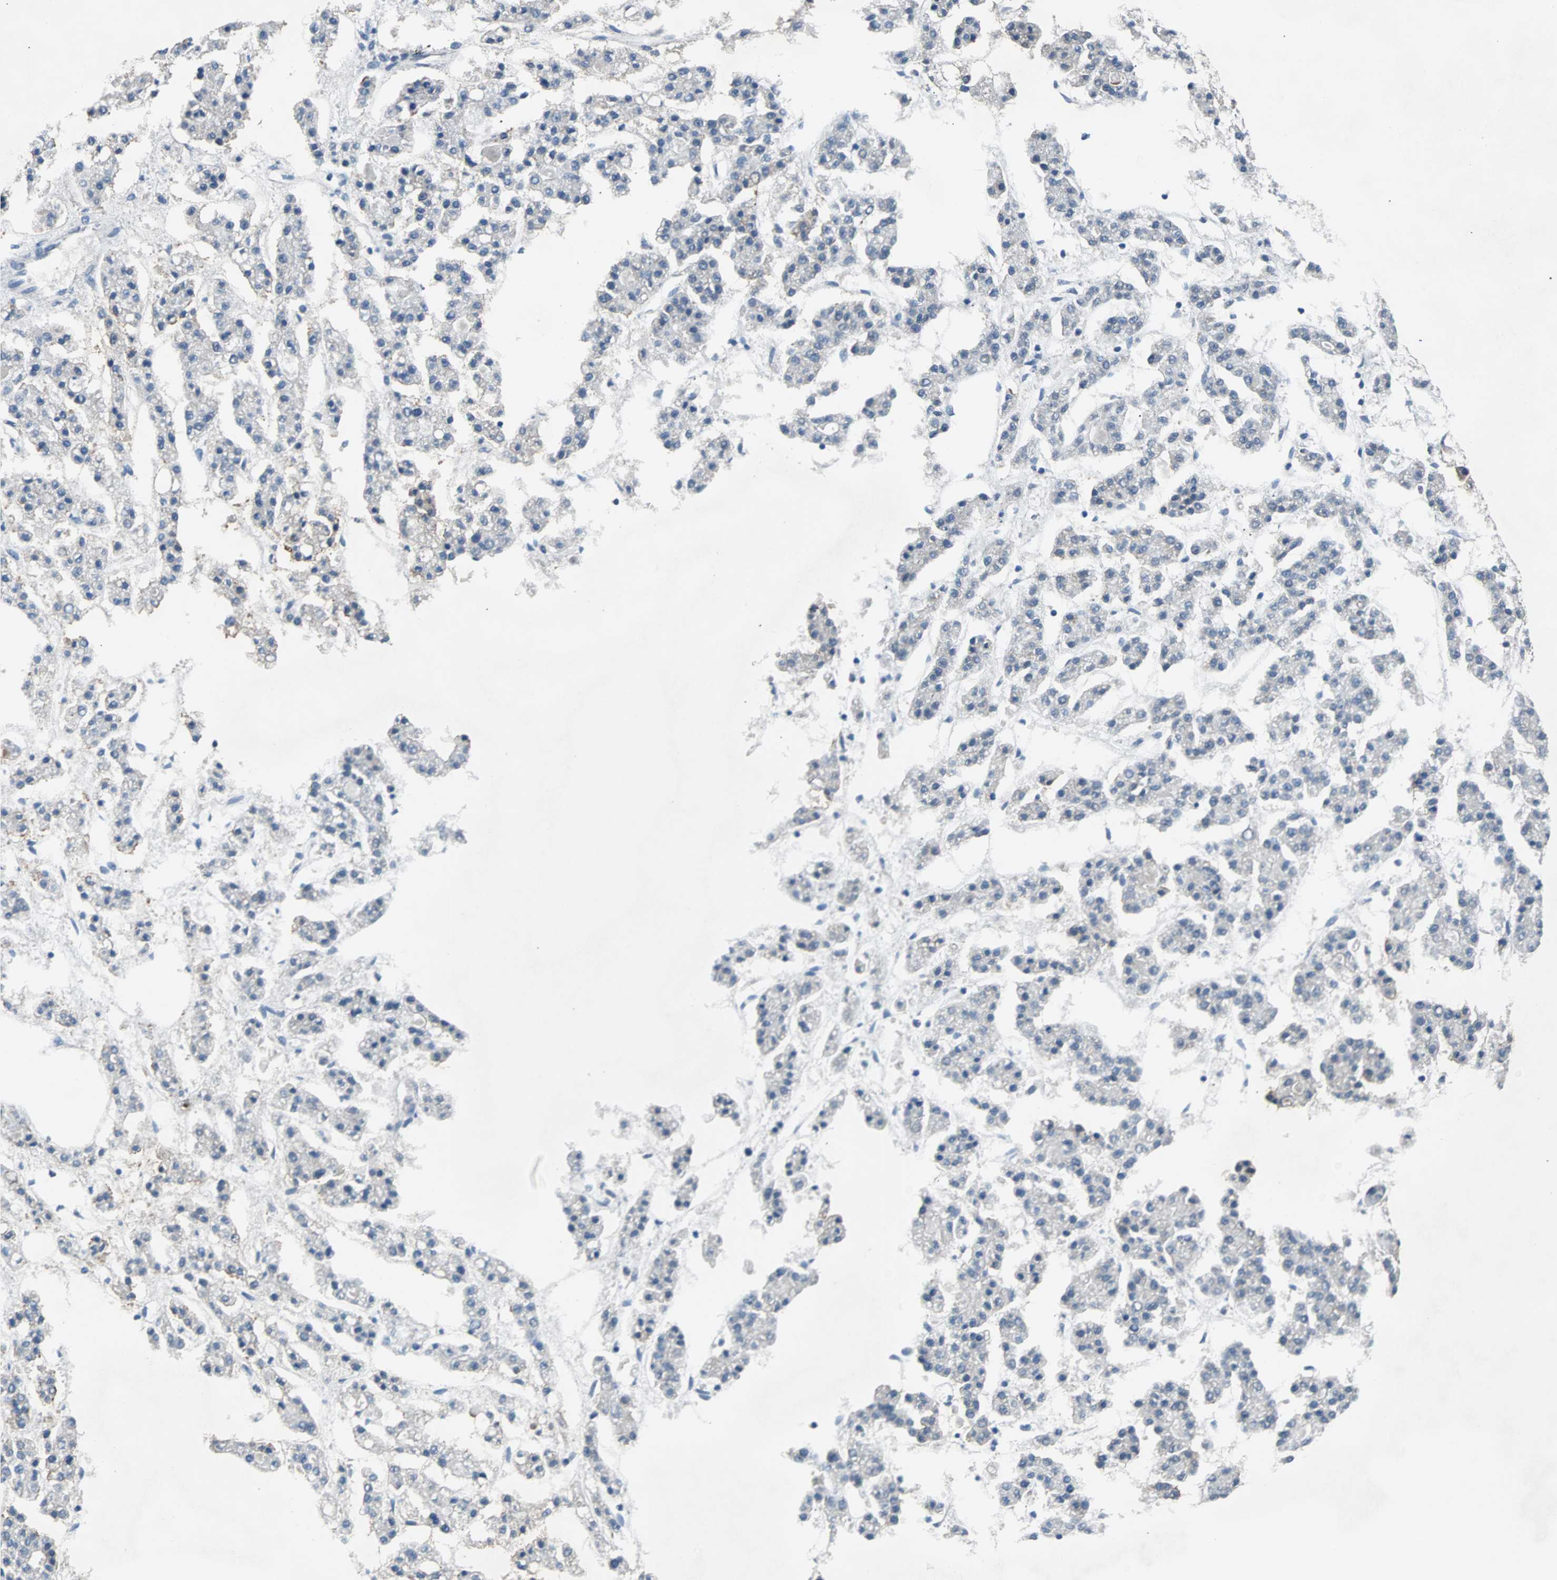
{"staining": {"intensity": "weak", "quantity": "<25%", "location": "cytoplasmic/membranous"}, "tissue": "liver cancer", "cell_type": "Tumor cells", "image_type": "cancer", "snomed": [{"axis": "morphology", "description": "Carcinoma, Hepatocellular, NOS"}, {"axis": "topography", "description": "Liver"}], "caption": "Liver cancer was stained to show a protein in brown. There is no significant expression in tumor cells. (DAB IHC, high magnification).", "gene": "USP28", "patient": {"sex": "male", "age": 70}}